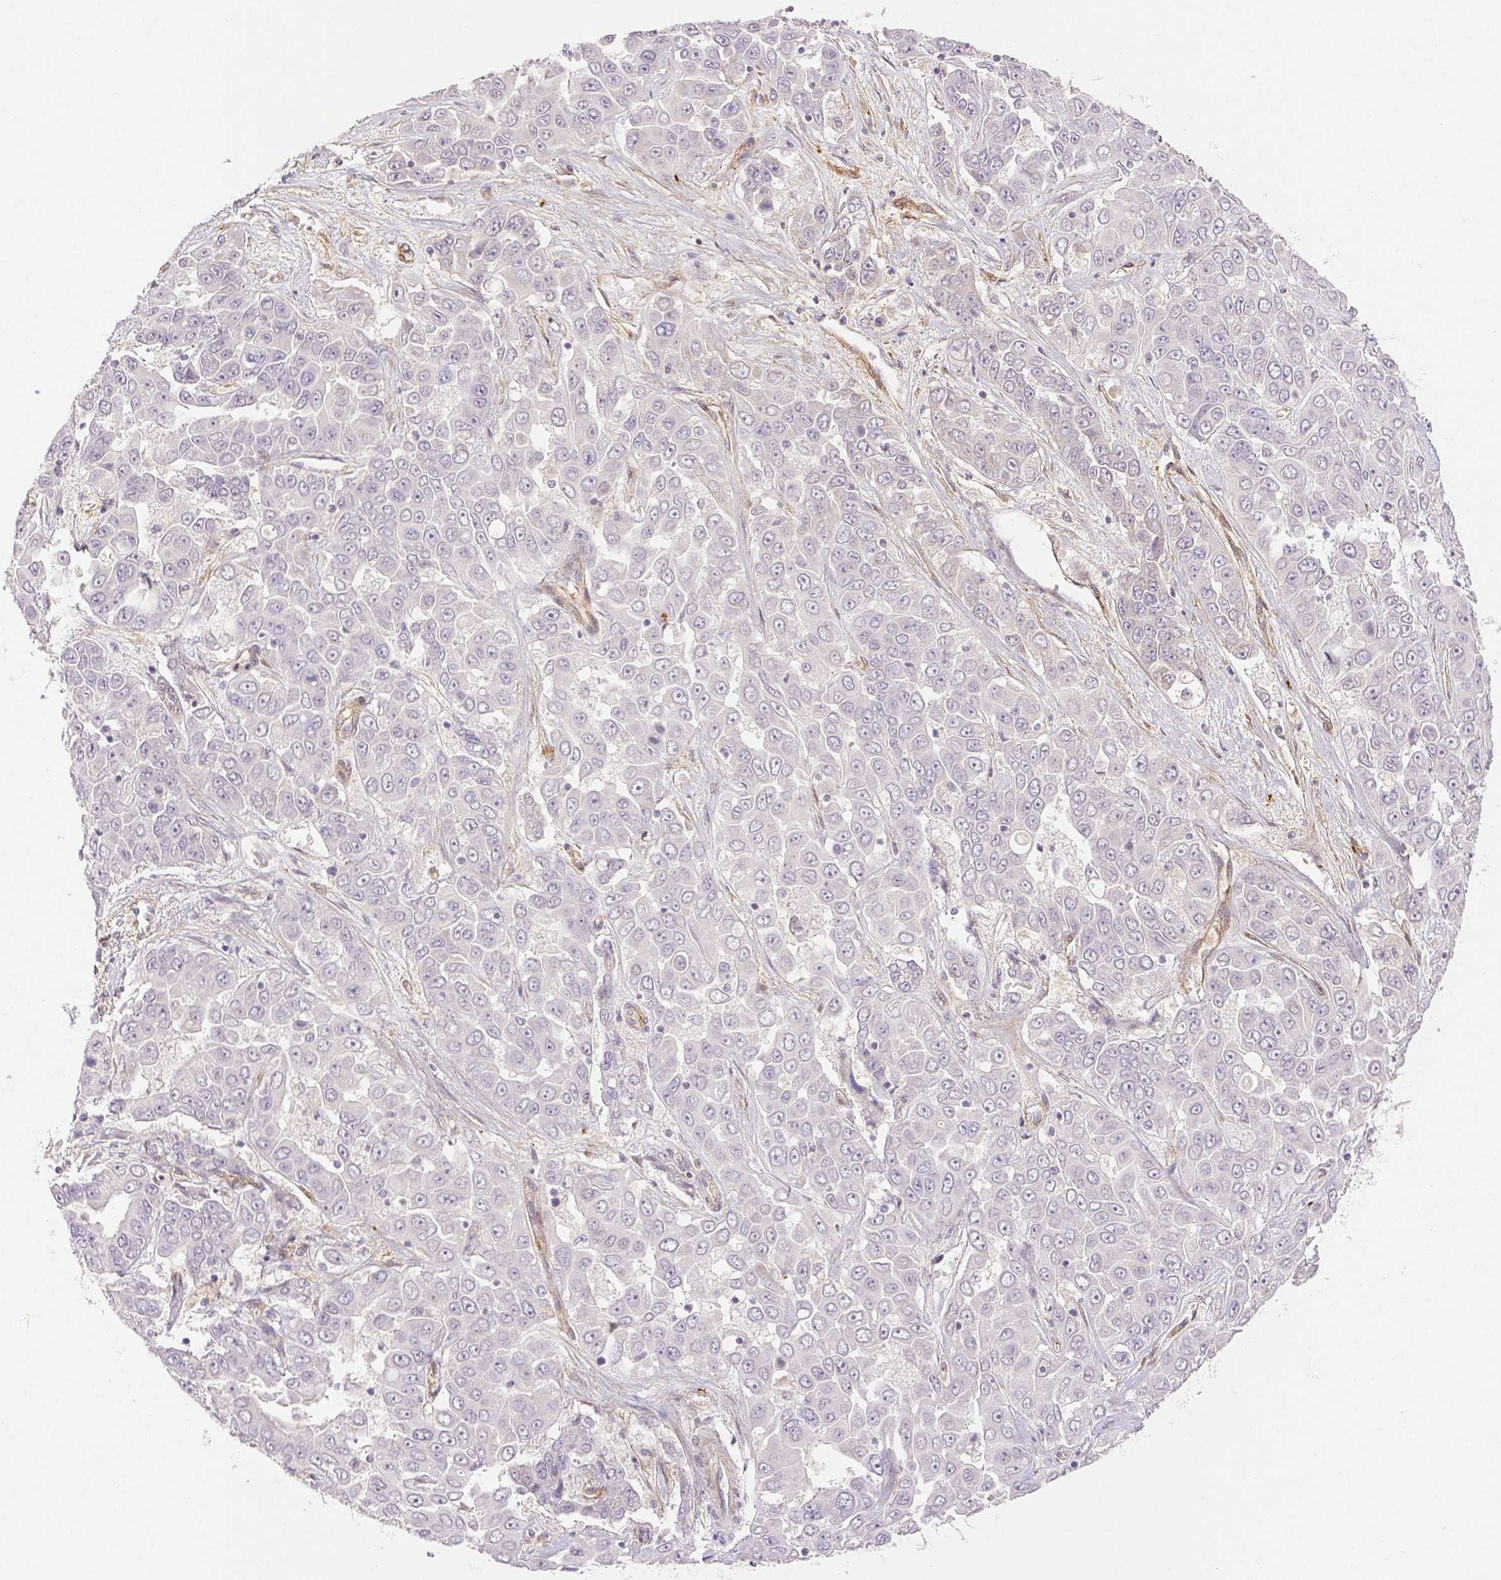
{"staining": {"intensity": "negative", "quantity": "none", "location": "none"}, "tissue": "liver cancer", "cell_type": "Tumor cells", "image_type": "cancer", "snomed": [{"axis": "morphology", "description": "Cholangiocarcinoma"}, {"axis": "topography", "description": "Liver"}], "caption": "Immunohistochemistry histopathology image of neoplastic tissue: human cholangiocarcinoma (liver) stained with DAB (3,3'-diaminobenzidine) displays no significant protein positivity in tumor cells.", "gene": "THY1", "patient": {"sex": "female", "age": 52}}